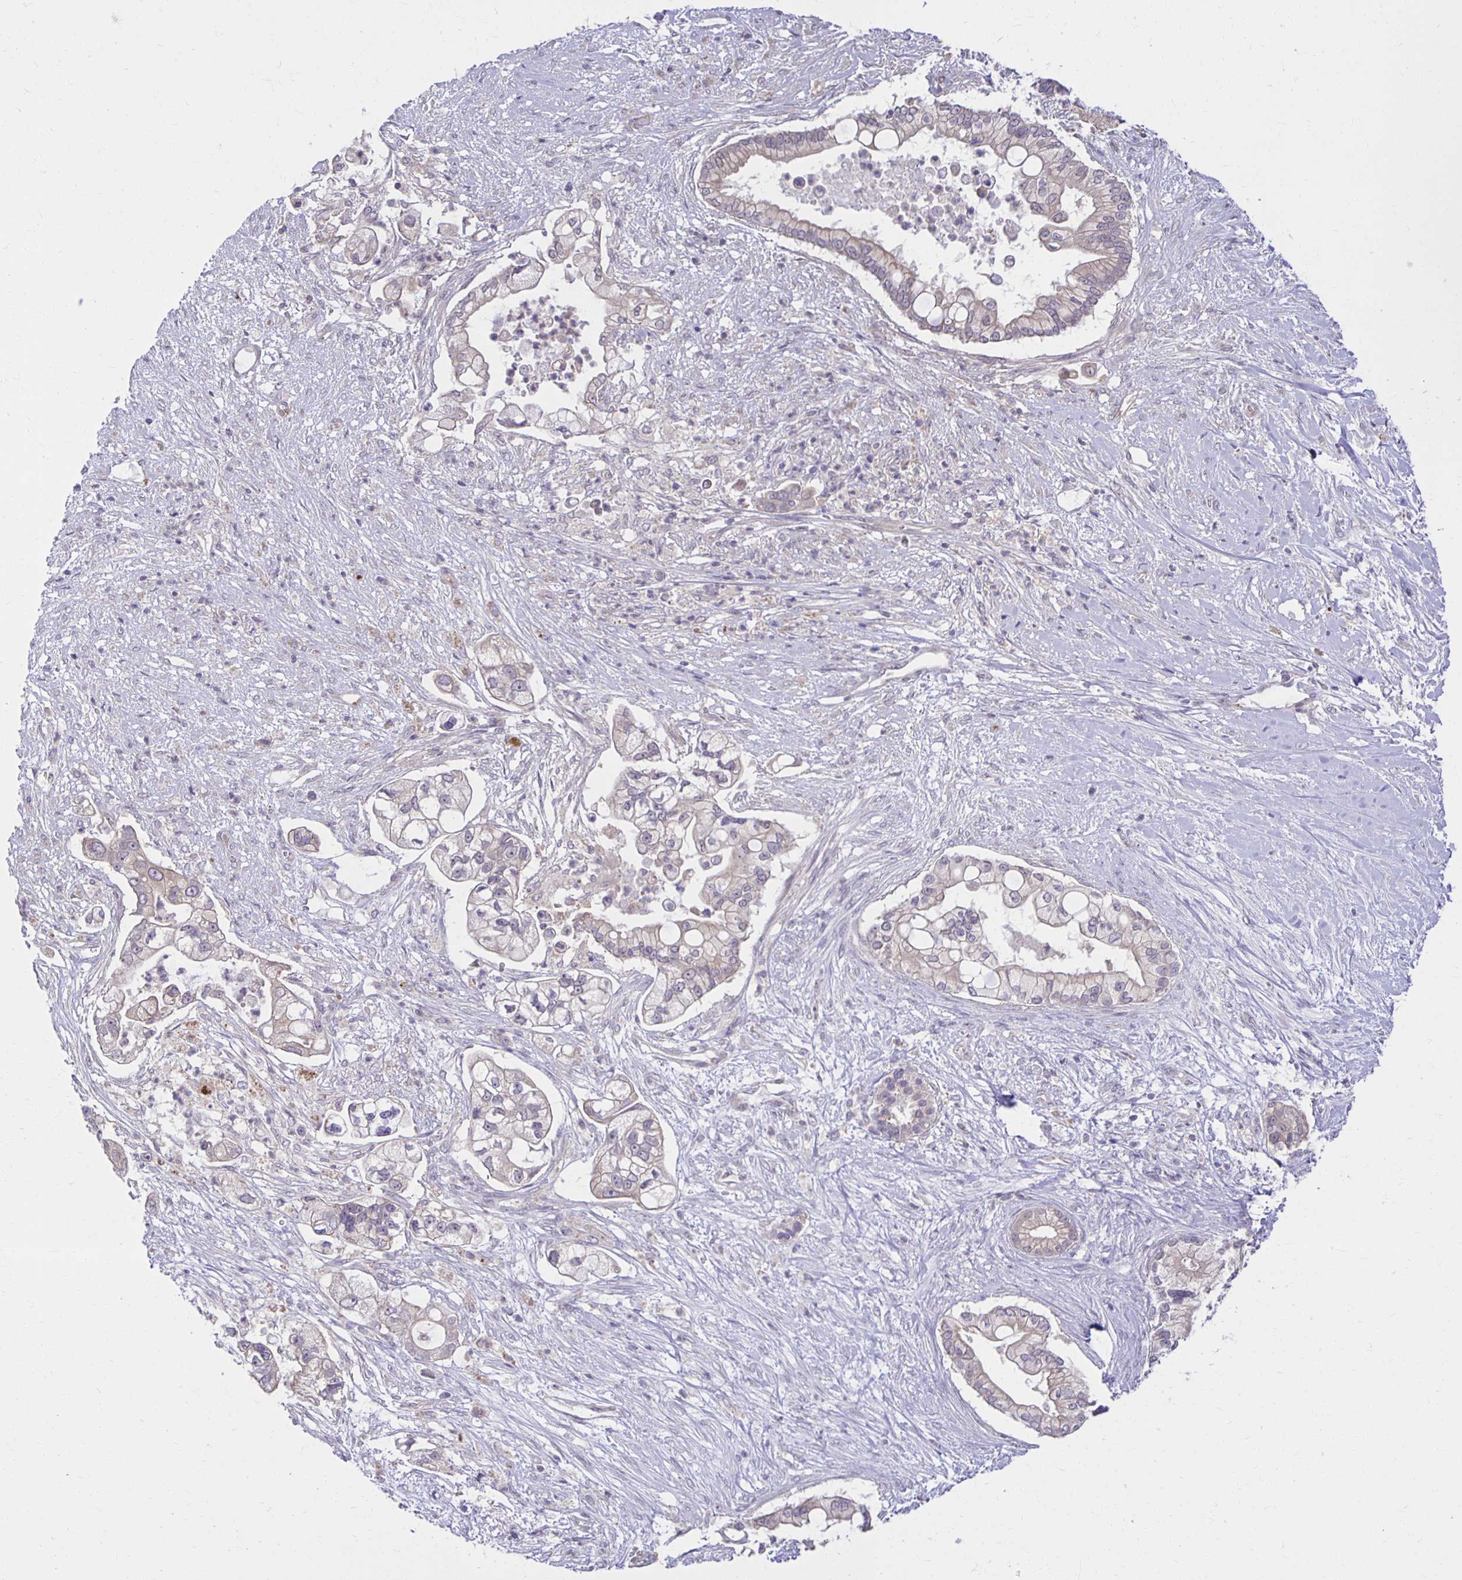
{"staining": {"intensity": "negative", "quantity": "none", "location": "none"}, "tissue": "pancreatic cancer", "cell_type": "Tumor cells", "image_type": "cancer", "snomed": [{"axis": "morphology", "description": "Adenocarcinoma, NOS"}, {"axis": "topography", "description": "Pancreas"}], "caption": "Micrograph shows no significant protein expression in tumor cells of pancreatic adenocarcinoma. (DAB (3,3'-diaminobenzidine) immunohistochemistry, high magnification).", "gene": "MIEN1", "patient": {"sex": "female", "age": 69}}